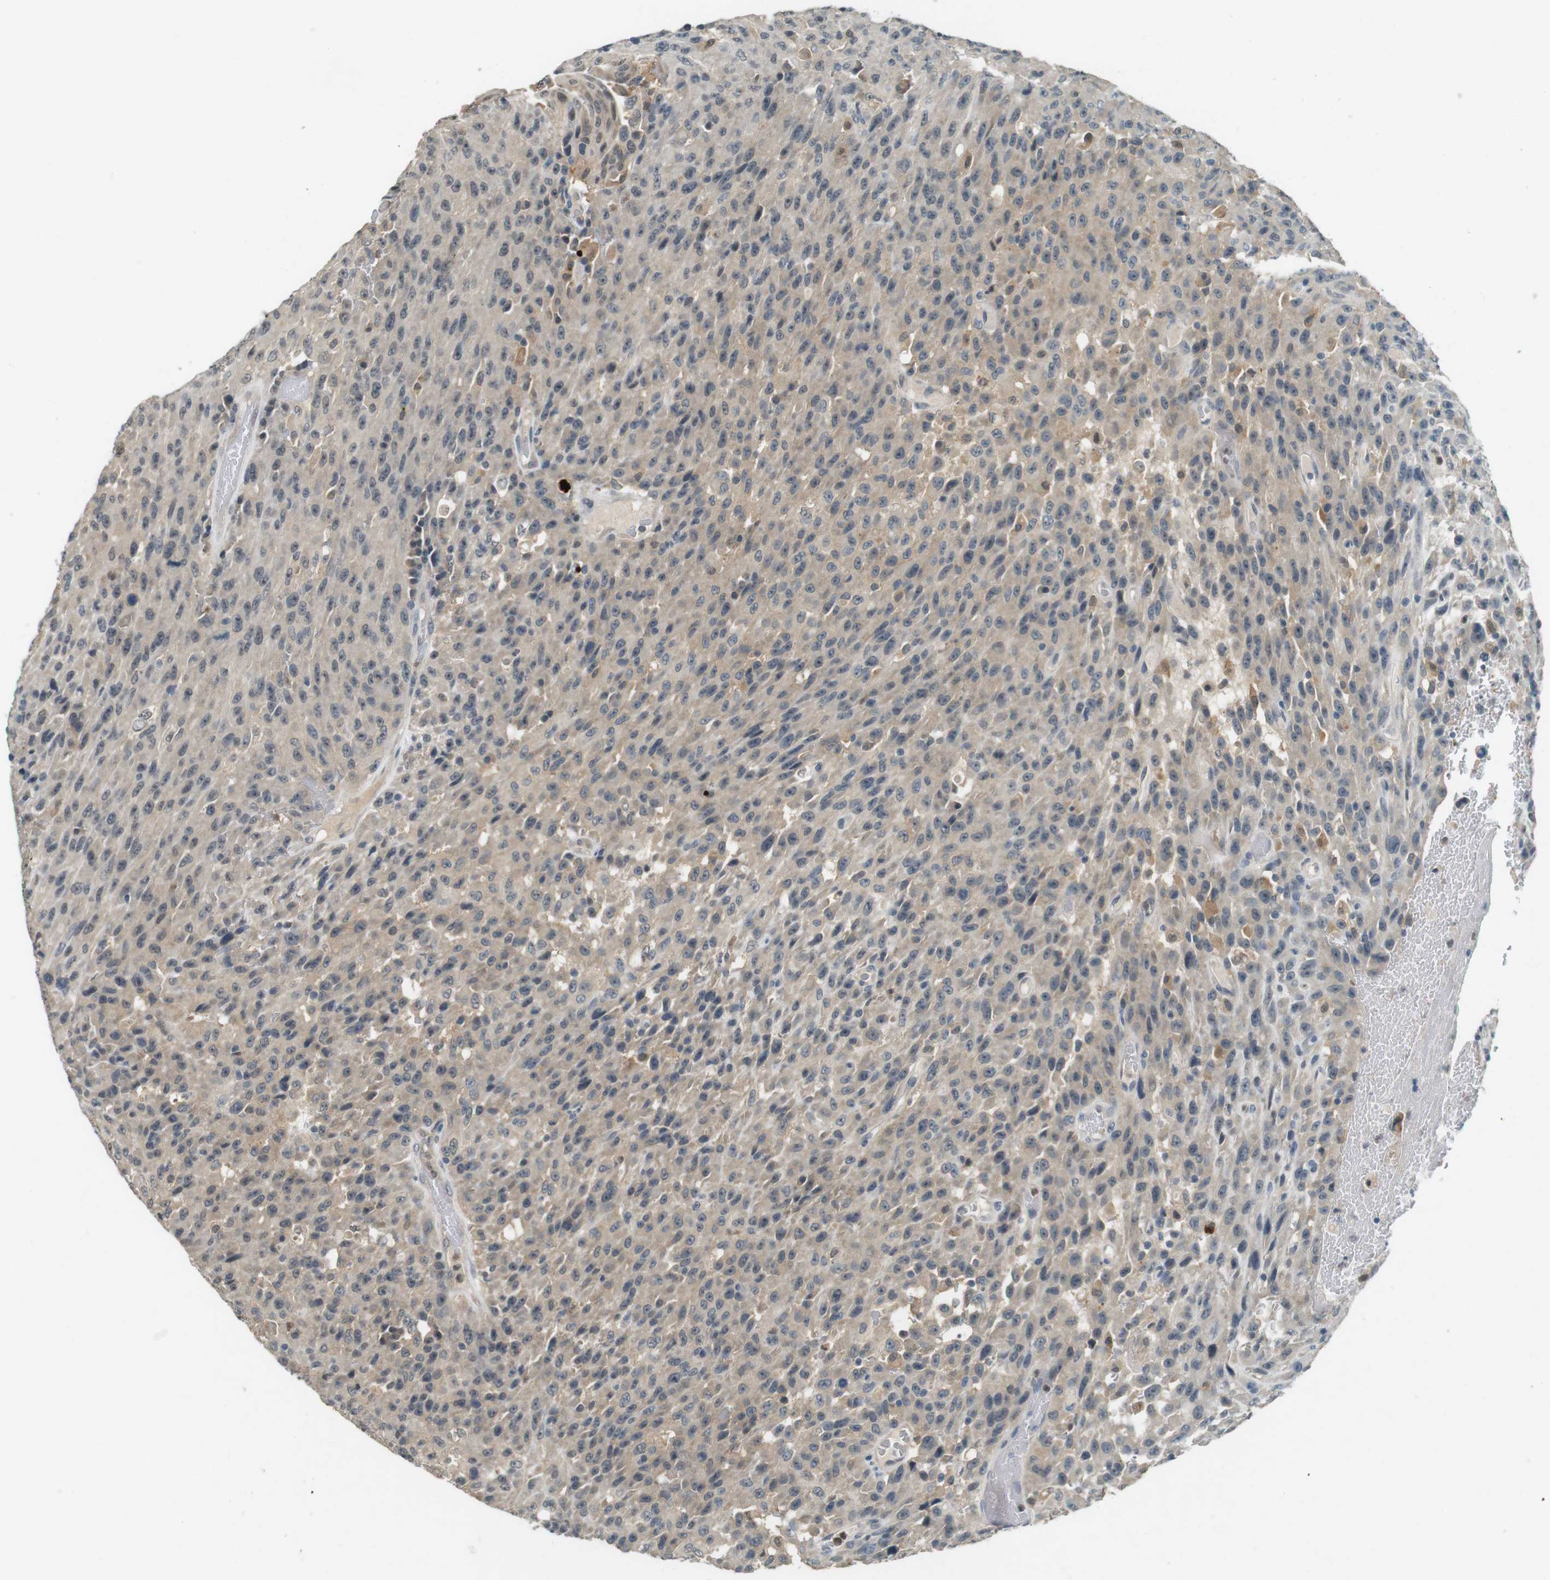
{"staining": {"intensity": "weak", "quantity": ">75%", "location": "cytoplasmic/membranous"}, "tissue": "urothelial cancer", "cell_type": "Tumor cells", "image_type": "cancer", "snomed": [{"axis": "morphology", "description": "Urothelial carcinoma, High grade"}, {"axis": "topography", "description": "Urinary bladder"}], "caption": "This histopathology image shows immunohistochemistry (IHC) staining of human urothelial cancer, with low weak cytoplasmic/membranous staining in approximately >75% of tumor cells.", "gene": "CDK14", "patient": {"sex": "male", "age": 66}}